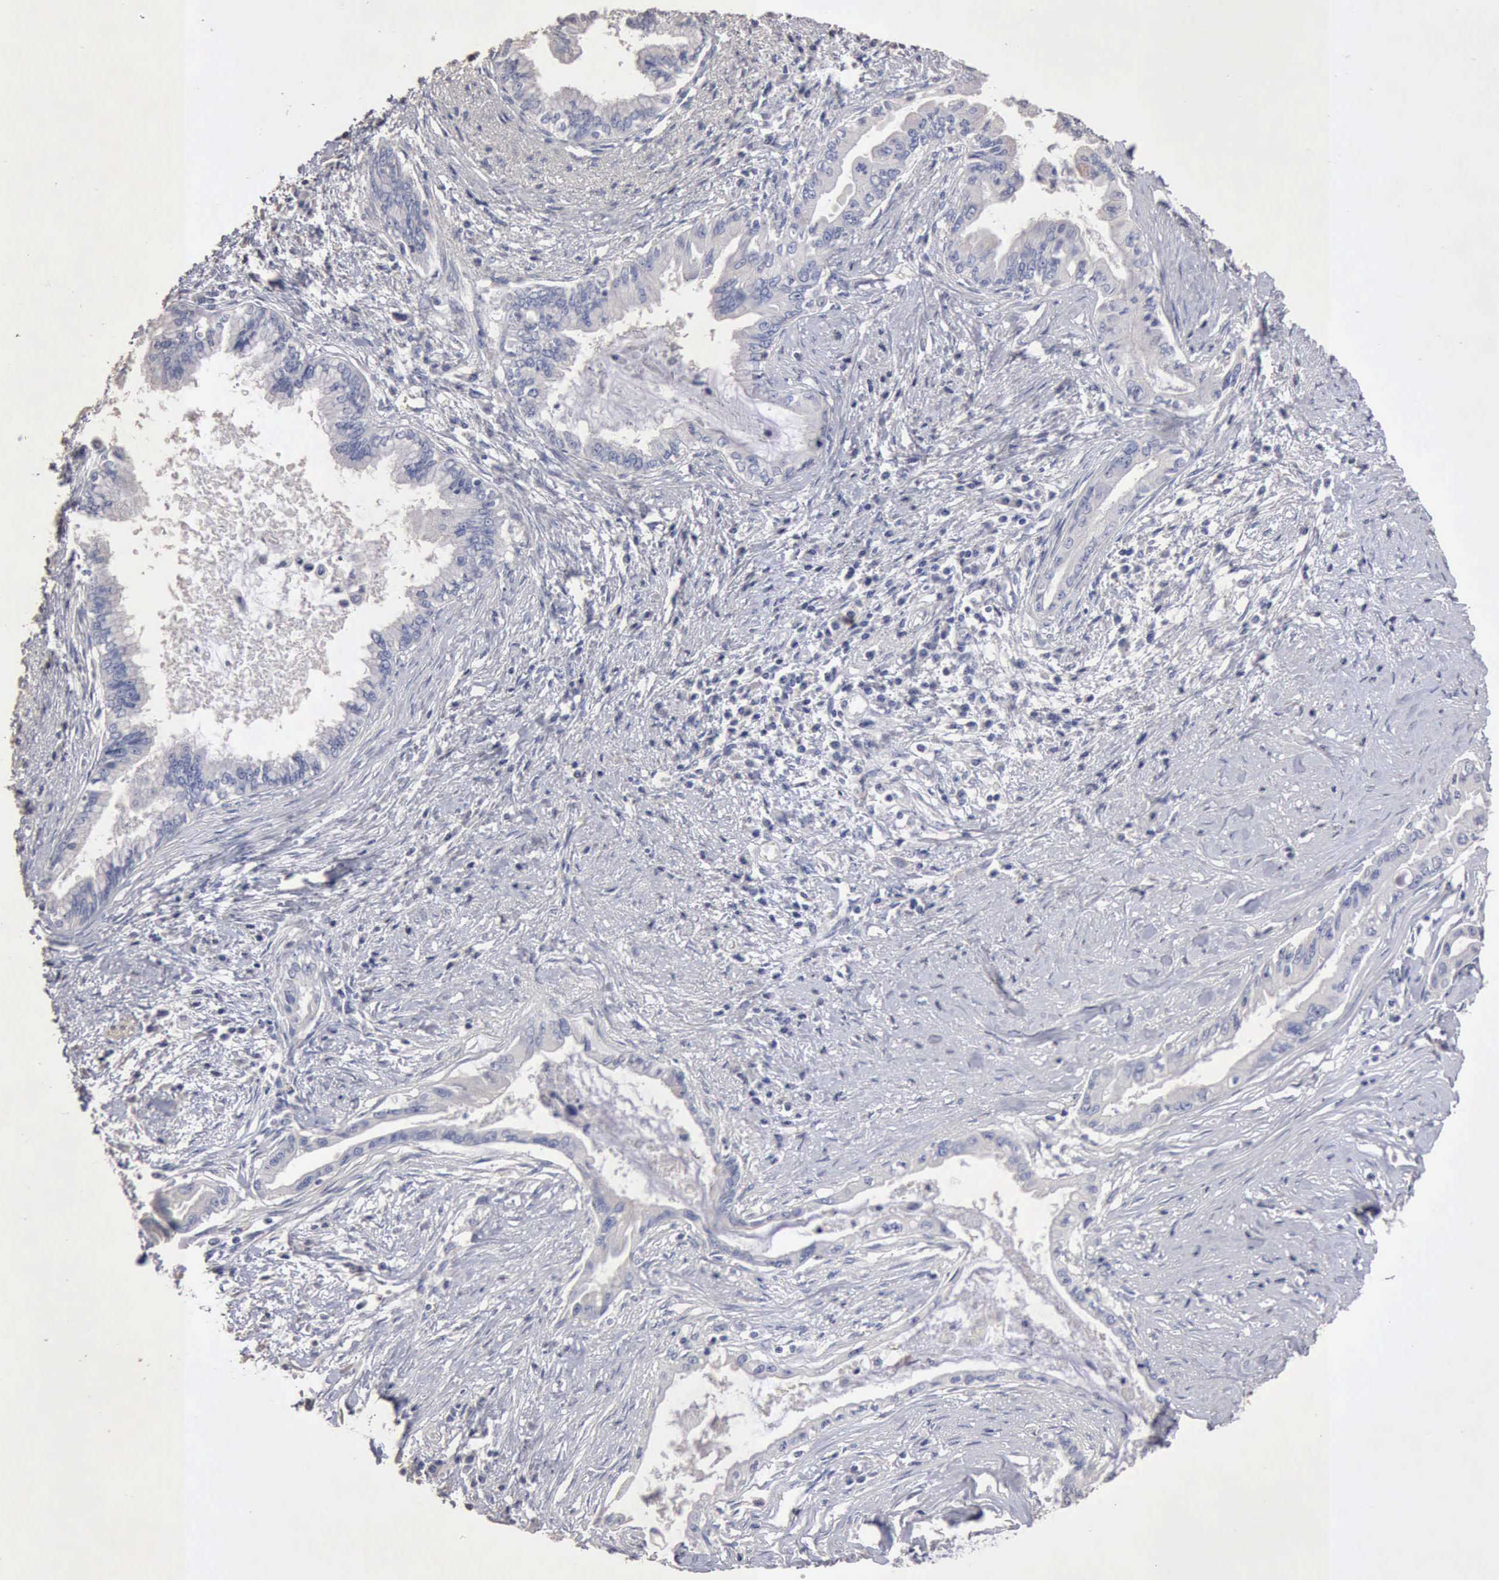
{"staining": {"intensity": "negative", "quantity": "none", "location": "none"}, "tissue": "pancreatic cancer", "cell_type": "Tumor cells", "image_type": "cancer", "snomed": [{"axis": "morphology", "description": "Adenocarcinoma, NOS"}, {"axis": "topography", "description": "Pancreas"}], "caption": "Immunohistochemistry (IHC) image of human adenocarcinoma (pancreatic) stained for a protein (brown), which shows no staining in tumor cells. (DAB immunohistochemistry (IHC), high magnification).", "gene": "KRT6B", "patient": {"sex": "female", "age": 64}}